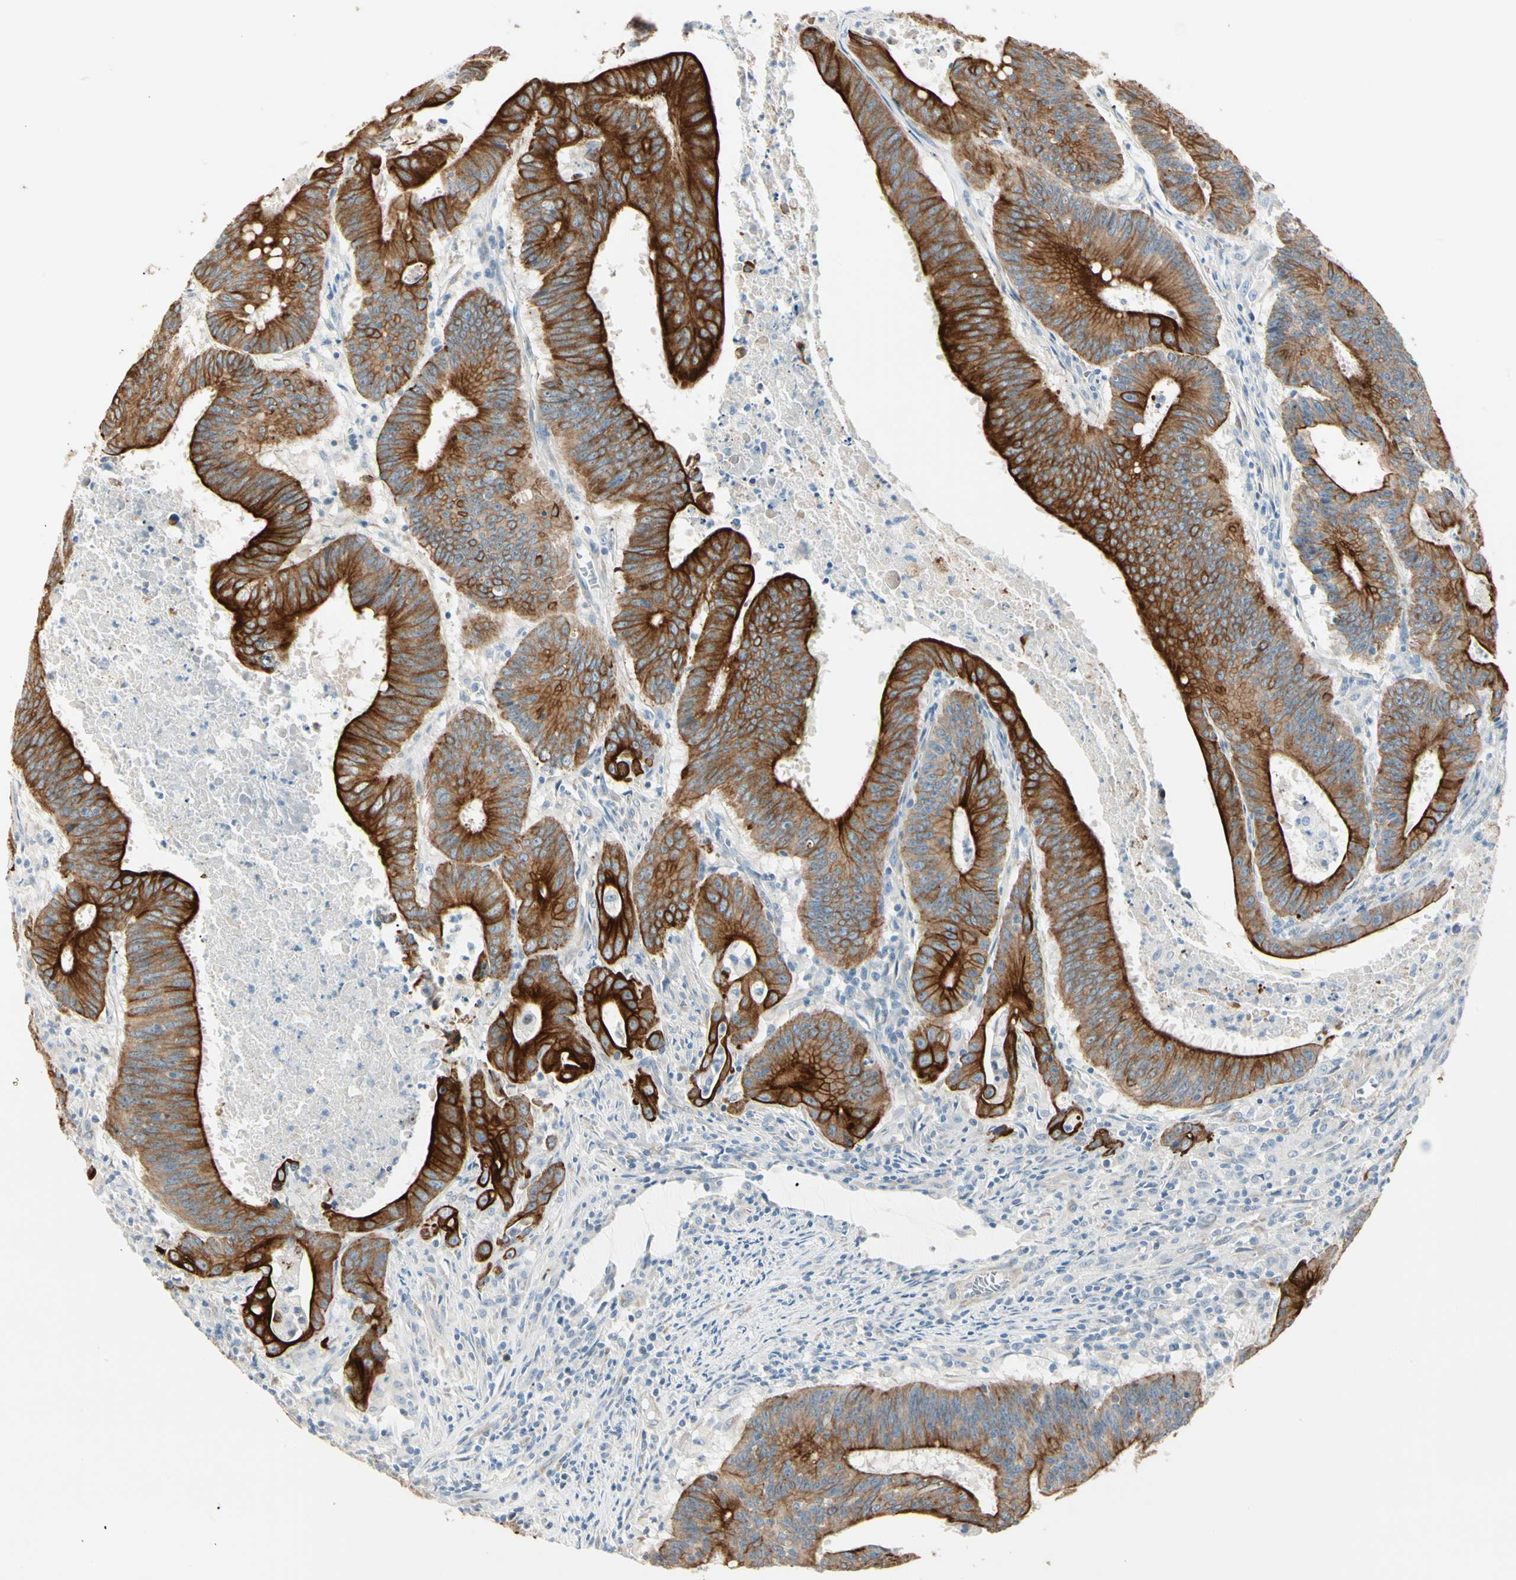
{"staining": {"intensity": "strong", "quantity": ">75%", "location": "cytoplasmic/membranous"}, "tissue": "colorectal cancer", "cell_type": "Tumor cells", "image_type": "cancer", "snomed": [{"axis": "morphology", "description": "Adenocarcinoma, NOS"}, {"axis": "topography", "description": "Colon"}], "caption": "Immunohistochemical staining of colorectal cancer (adenocarcinoma) exhibits strong cytoplasmic/membranous protein expression in approximately >75% of tumor cells.", "gene": "DUSP12", "patient": {"sex": "male", "age": 45}}